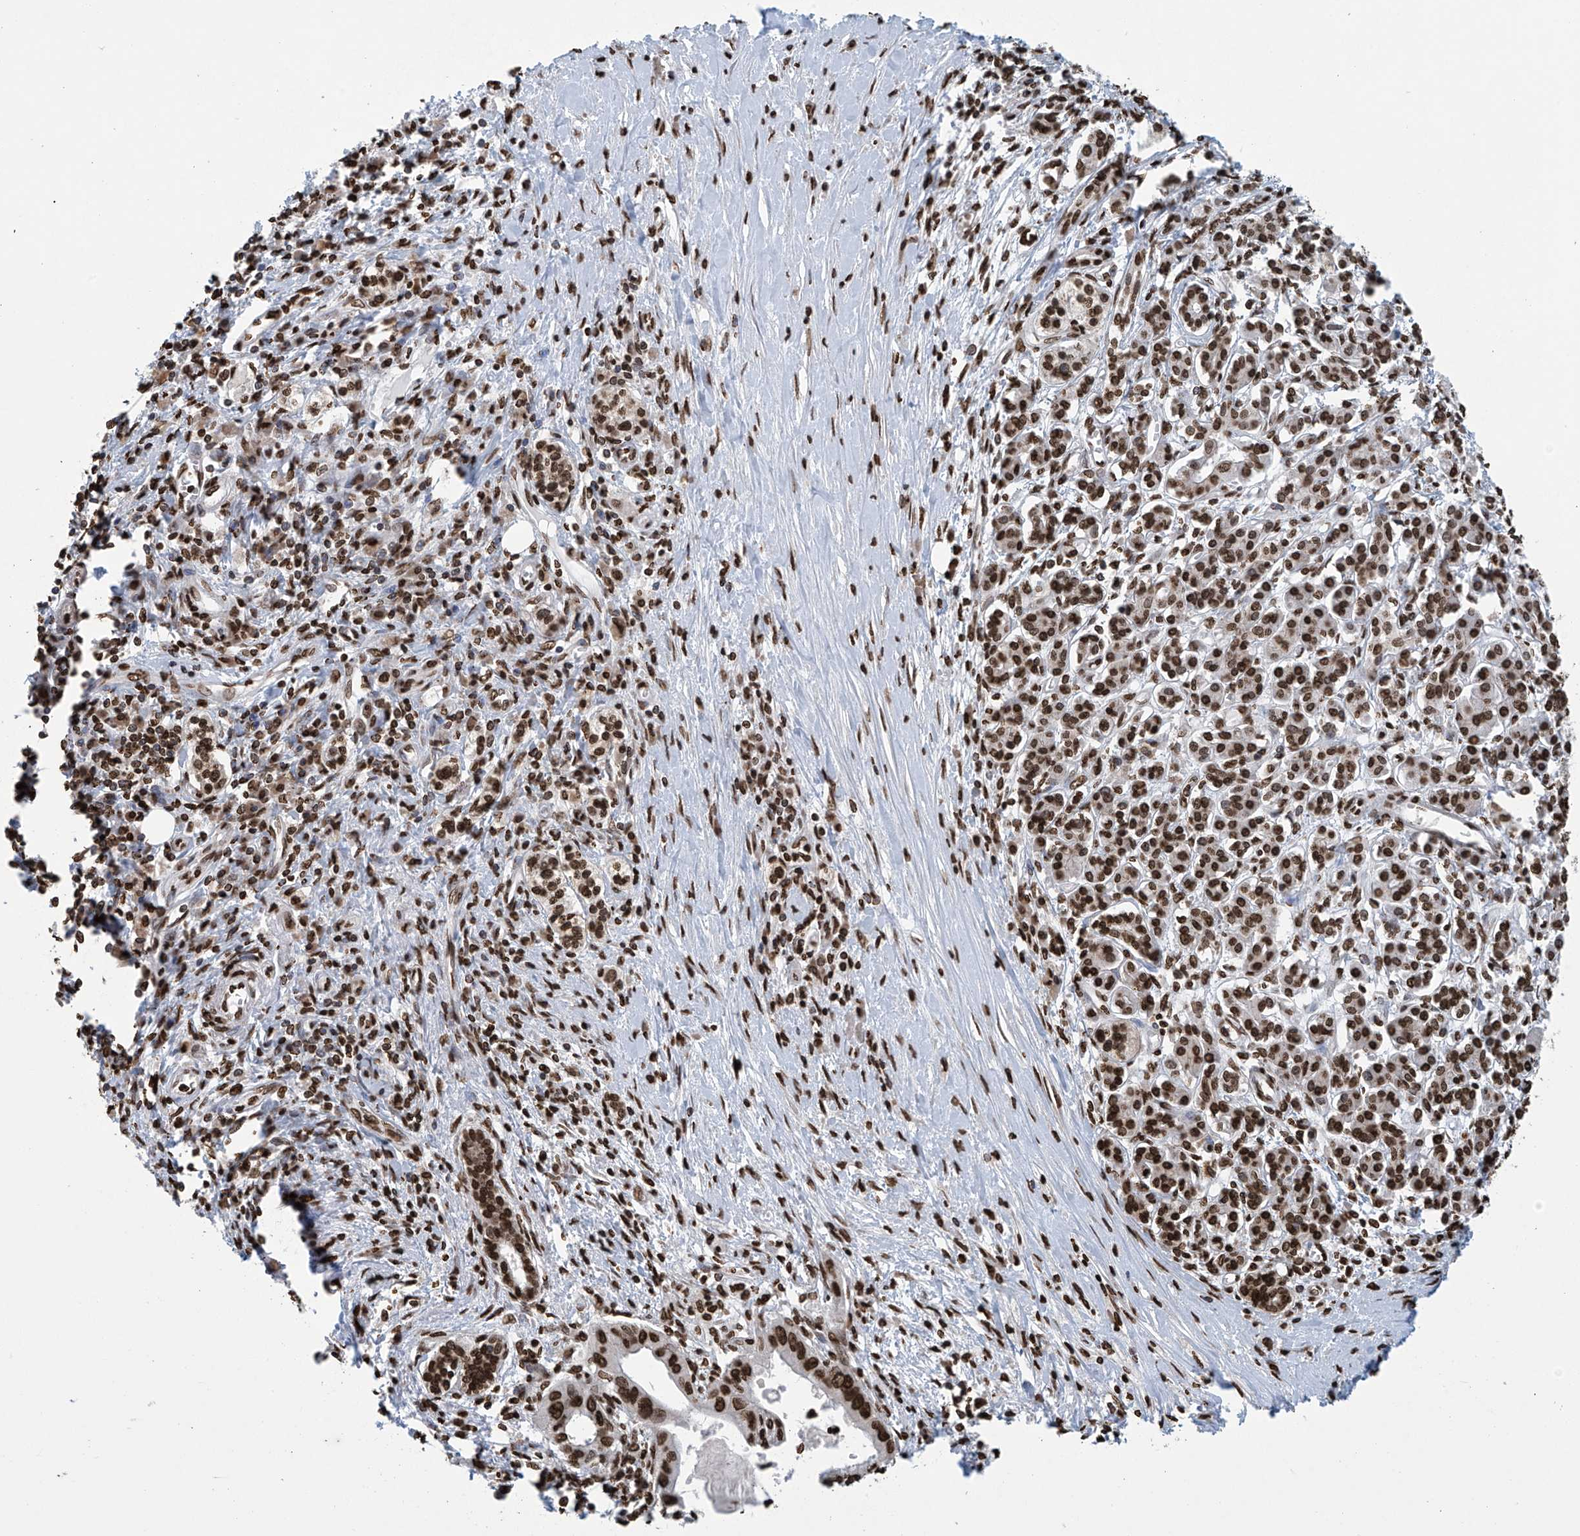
{"staining": {"intensity": "strong", "quantity": ">75%", "location": "nuclear"}, "tissue": "pancreatic cancer", "cell_type": "Tumor cells", "image_type": "cancer", "snomed": [{"axis": "morphology", "description": "Adenocarcinoma, NOS"}, {"axis": "topography", "description": "Pancreas"}], "caption": "Tumor cells exhibit strong nuclear staining in approximately >75% of cells in pancreatic cancer (adenocarcinoma).", "gene": "DPPA2", "patient": {"sex": "female", "age": 73}}